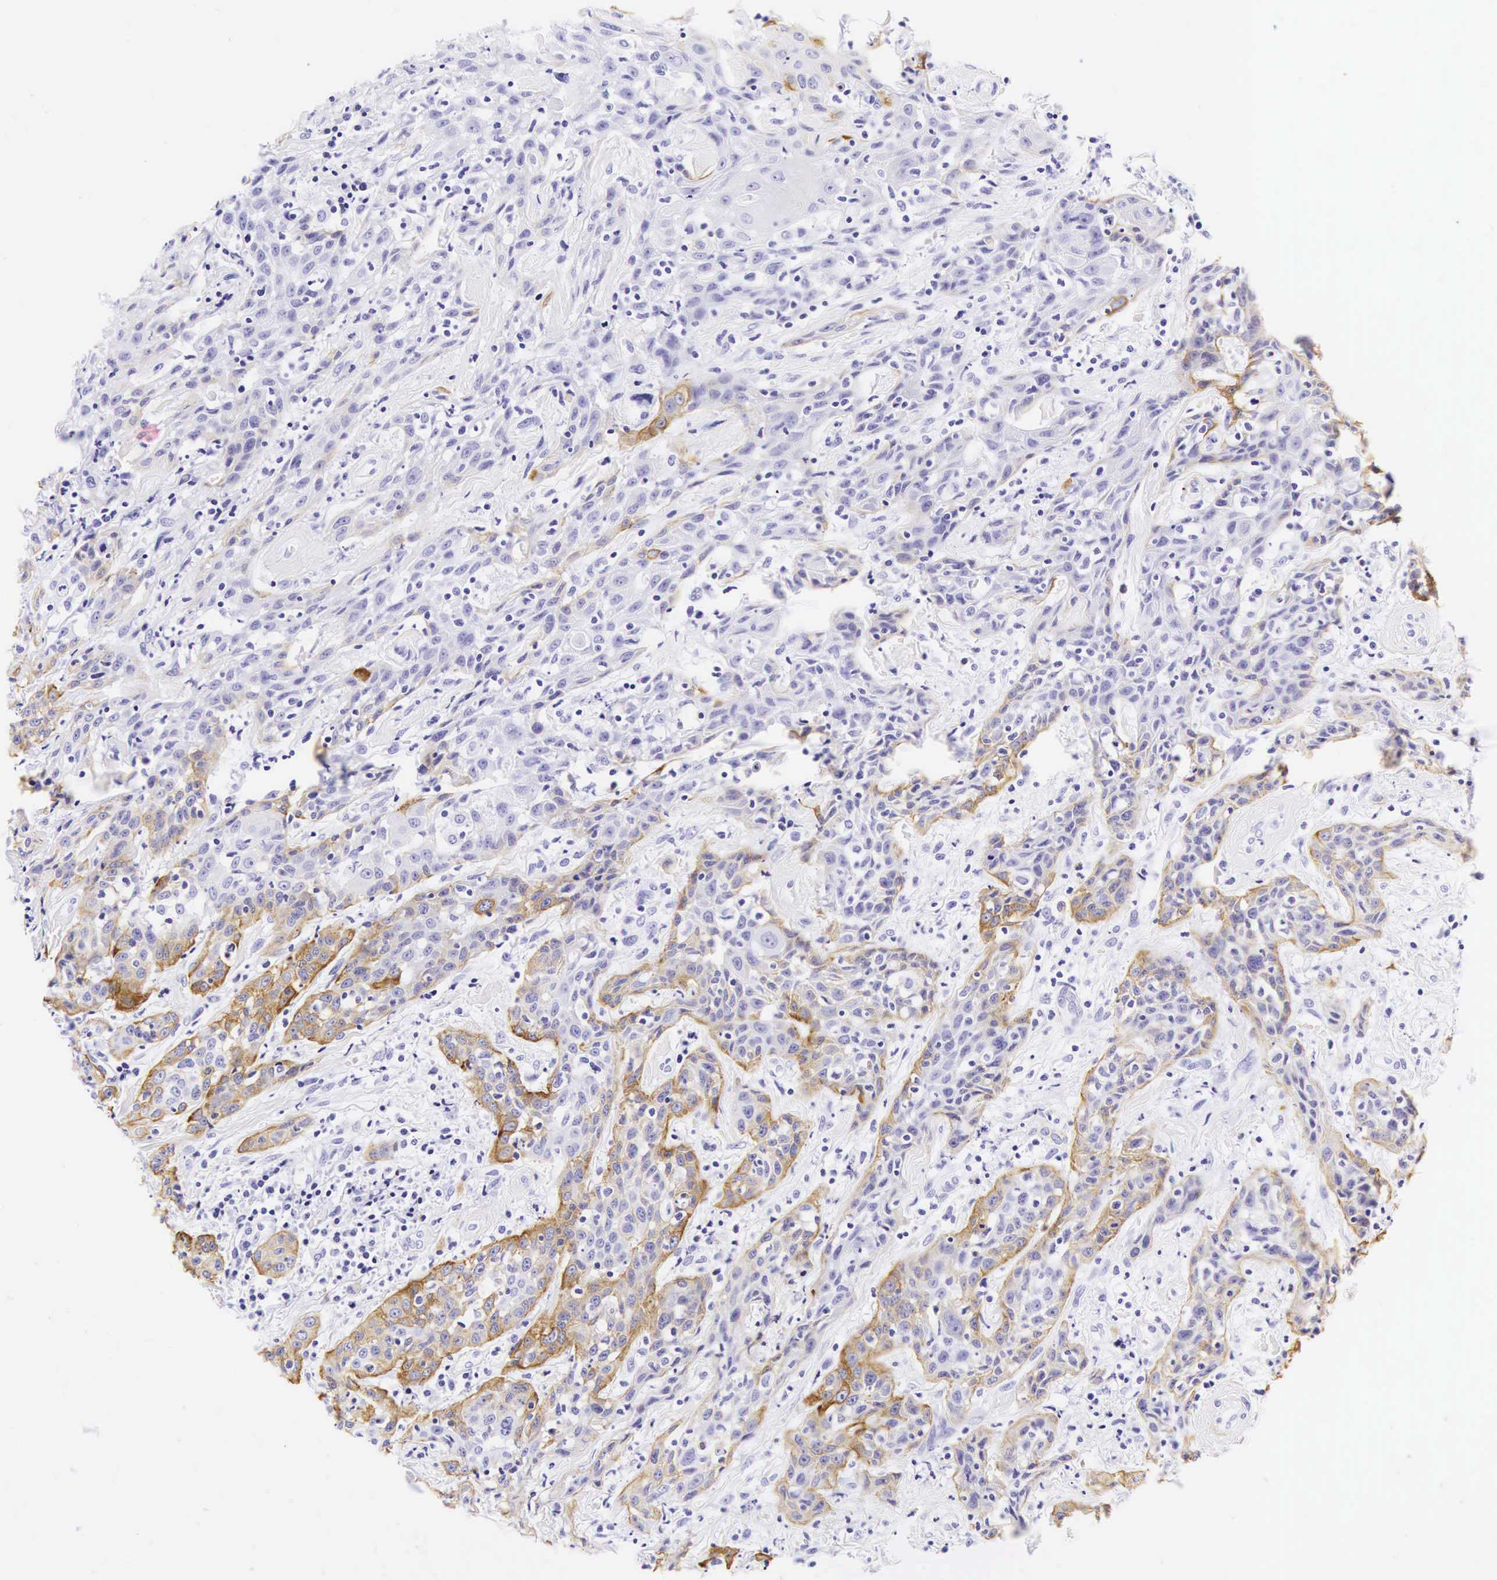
{"staining": {"intensity": "weak", "quantity": "<25%", "location": "cytoplasmic/membranous"}, "tissue": "head and neck cancer", "cell_type": "Tumor cells", "image_type": "cancer", "snomed": [{"axis": "morphology", "description": "Squamous cell carcinoma, NOS"}, {"axis": "topography", "description": "Oral tissue"}, {"axis": "topography", "description": "Head-Neck"}], "caption": "Tumor cells are negative for brown protein staining in head and neck cancer (squamous cell carcinoma).", "gene": "KRT18", "patient": {"sex": "female", "age": 82}}